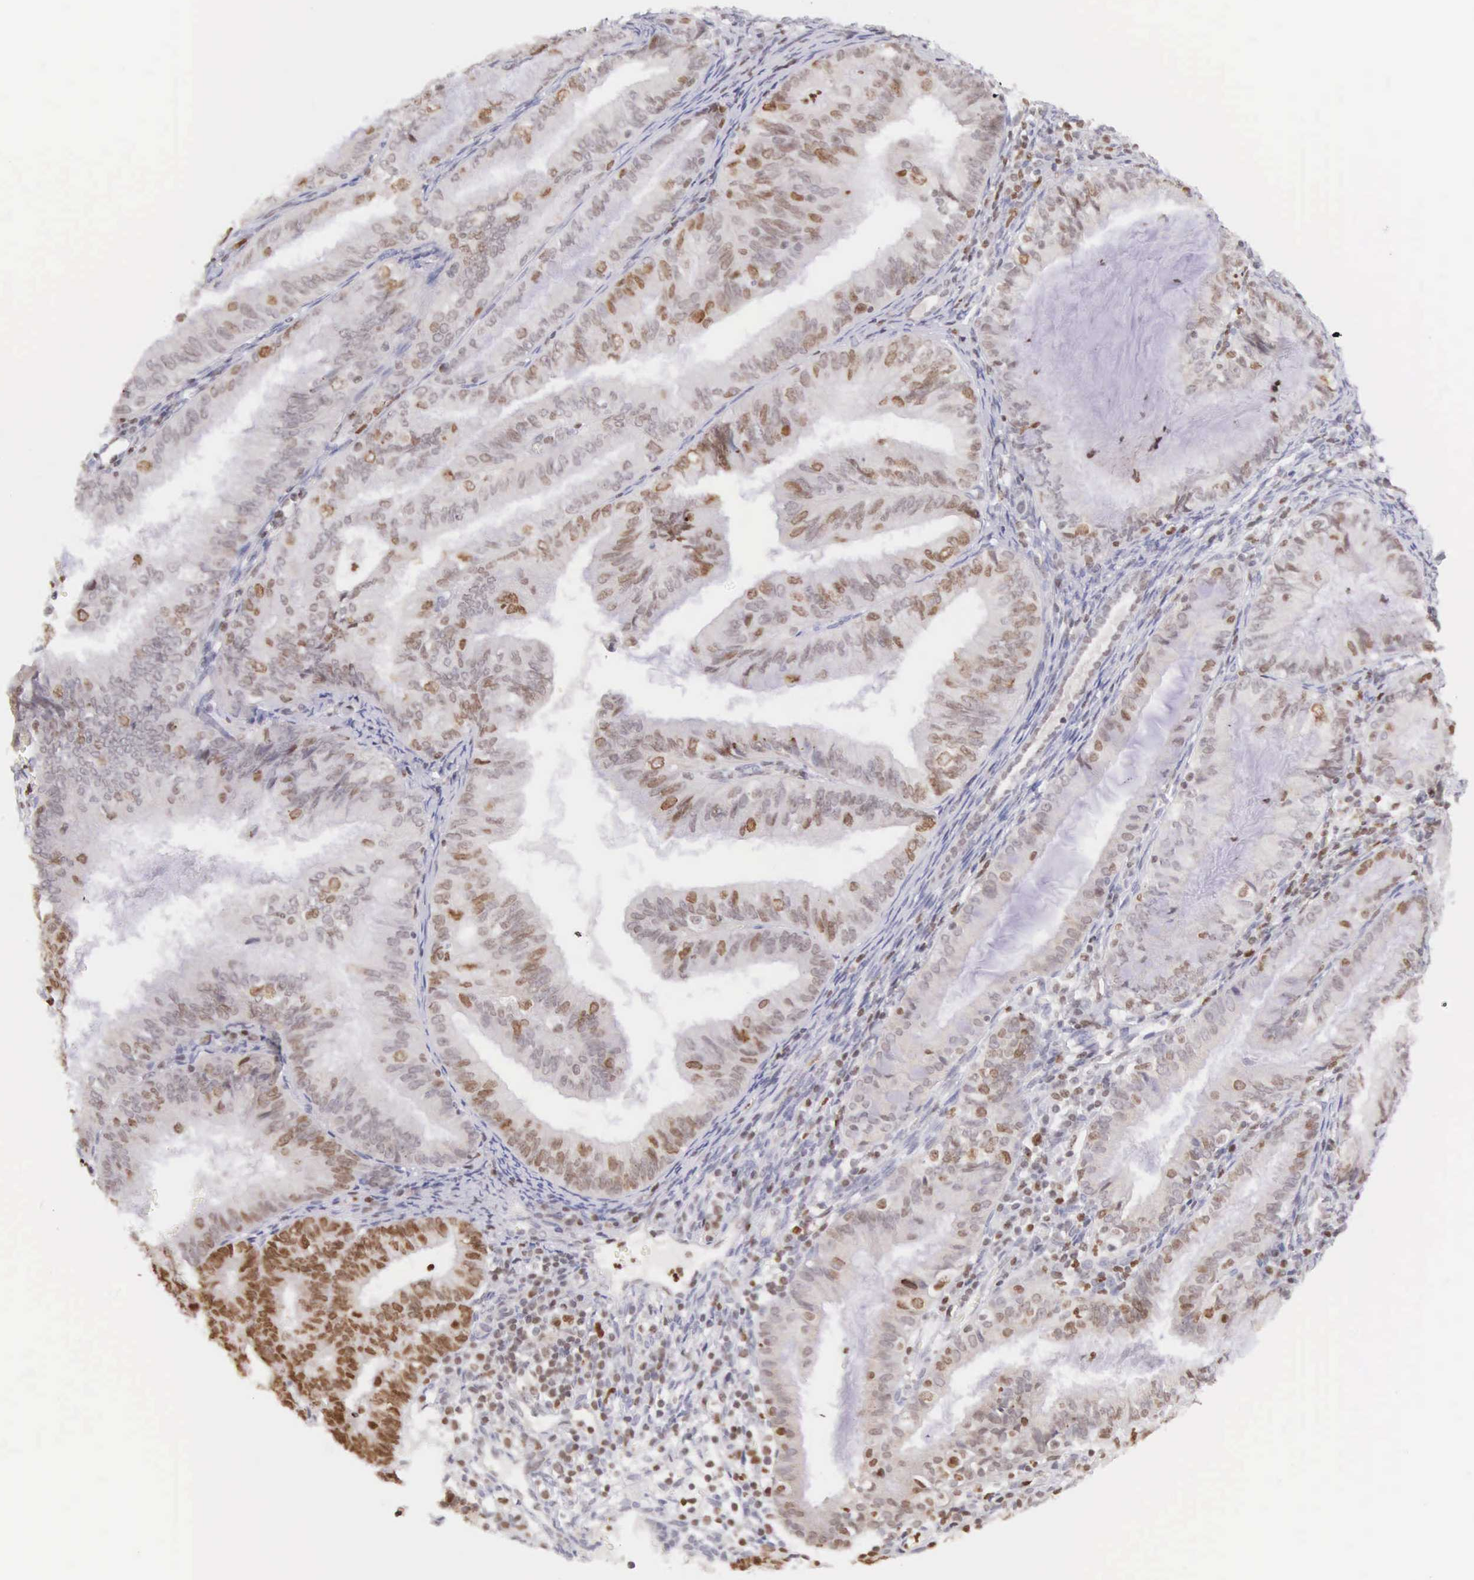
{"staining": {"intensity": "moderate", "quantity": "25%-75%", "location": "nuclear"}, "tissue": "endometrial cancer", "cell_type": "Tumor cells", "image_type": "cancer", "snomed": [{"axis": "morphology", "description": "Adenocarcinoma, NOS"}, {"axis": "topography", "description": "Endometrium"}], "caption": "Immunohistochemical staining of adenocarcinoma (endometrial) demonstrates medium levels of moderate nuclear expression in about 25%-75% of tumor cells.", "gene": "VRK1", "patient": {"sex": "female", "age": 66}}